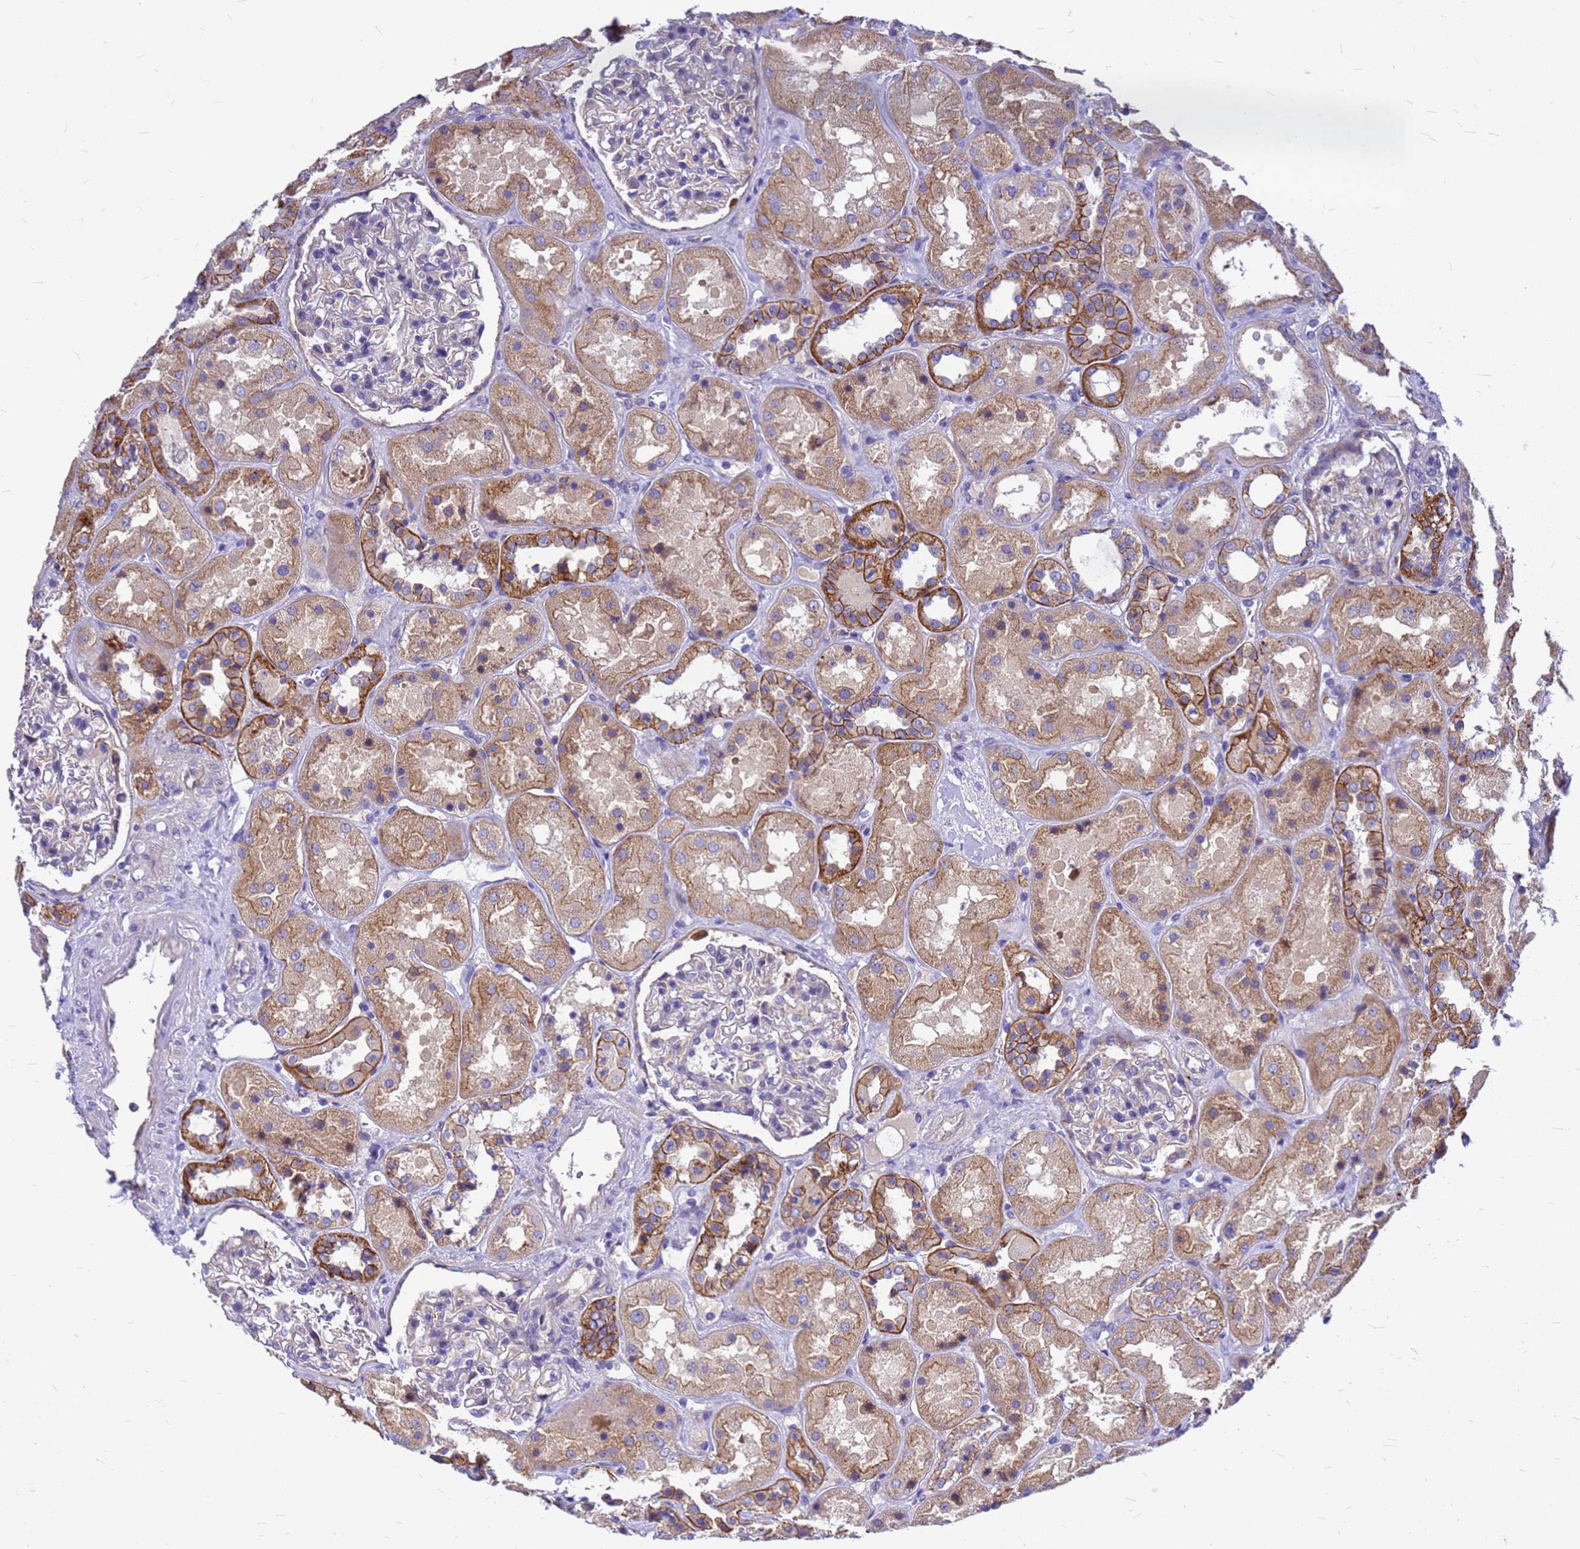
{"staining": {"intensity": "negative", "quantity": "none", "location": "none"}, "tissue": "kidney", "cell_type": "Cells in glomeruli", "image_type": "normal", "snomed": [{"axis": "morphology", "description": "Normal tissue, NOS"}, {"axis": "topography", "description": "Kidney"}], "caption": "This is an IHC micrograph of normal human kidney. There is no positivity in cells in glomeruli.", "gene": "FBXW5", "patient": {"sex": "male", "age": 70}}